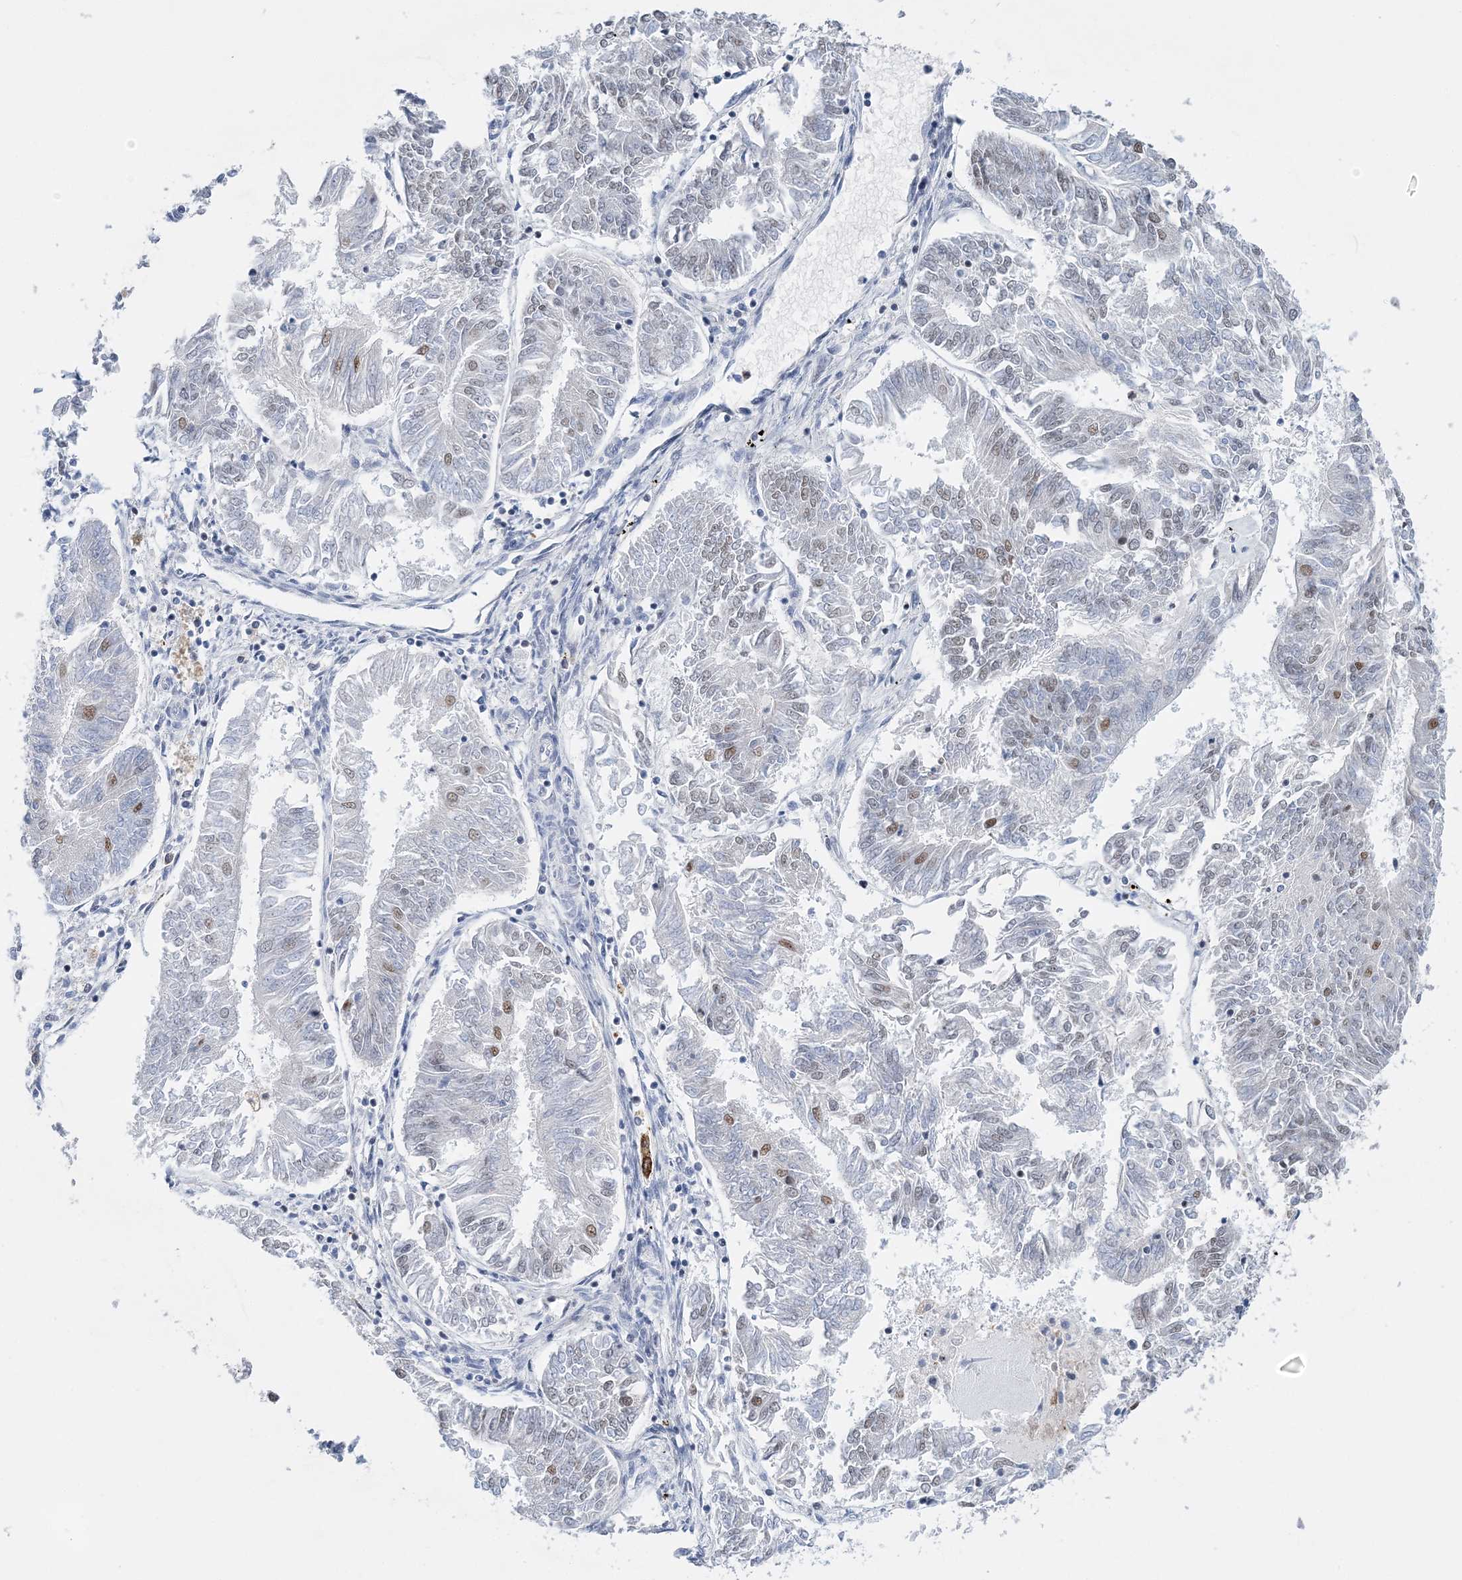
{"staining": {"intensity": "weak", "quantity": "<25%", "location": "nuclear"}, "tissue": "endometrial cancer", "cell_type": "Tumor cells", "image_type": "cancer", "snomed": [{"axis": "morphology", "description": "Adenocarcinoma, NOS"}, {"axis": "topography", "description": "Endometrium"}], "caption": "Immunohistochemical staining of human endometrial cancer shows no significant expression in tumor cells.", "gene": "PRMT9", "patient": {"sex": "female", "age": 58}}